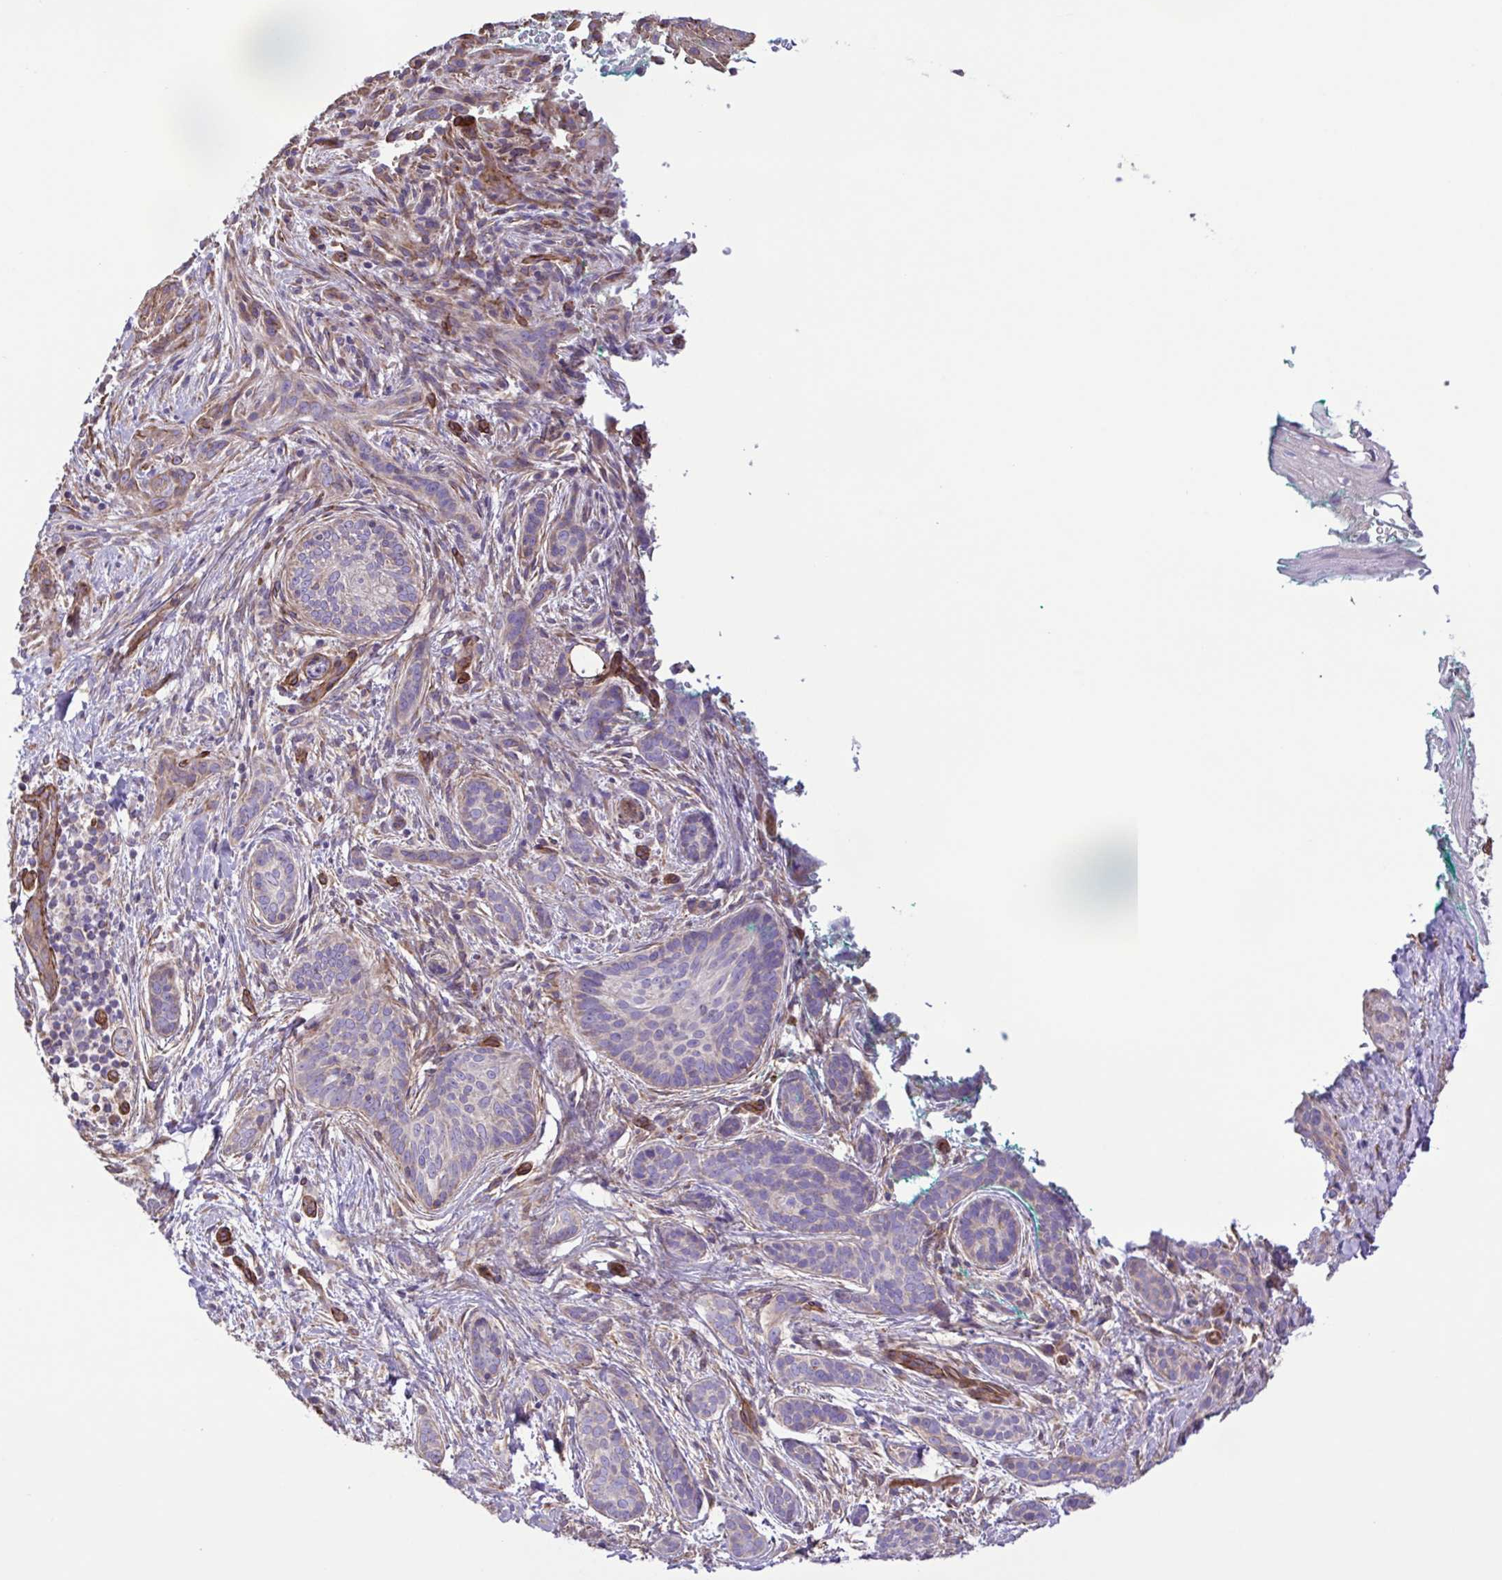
{"staining": {"intensity": "negative", "quantity": "none", "location": "none"}, "tissue": "skin cancer", "cell_type": "Tumor cells", "image_type": "cancer", "snomed": [{"axis": "morphology", "description": "Basal cell carcinoma"}, {"axis": "topography", "description": "Skin"}], "caption": "High power microscopy image of an immunohistochemistry histopathology image of basal cell carcinoma (skin), revealing no significant positivity in tumor cells.", "gene": "FLT1", "patient": {"sex": "male", "age": 63}}